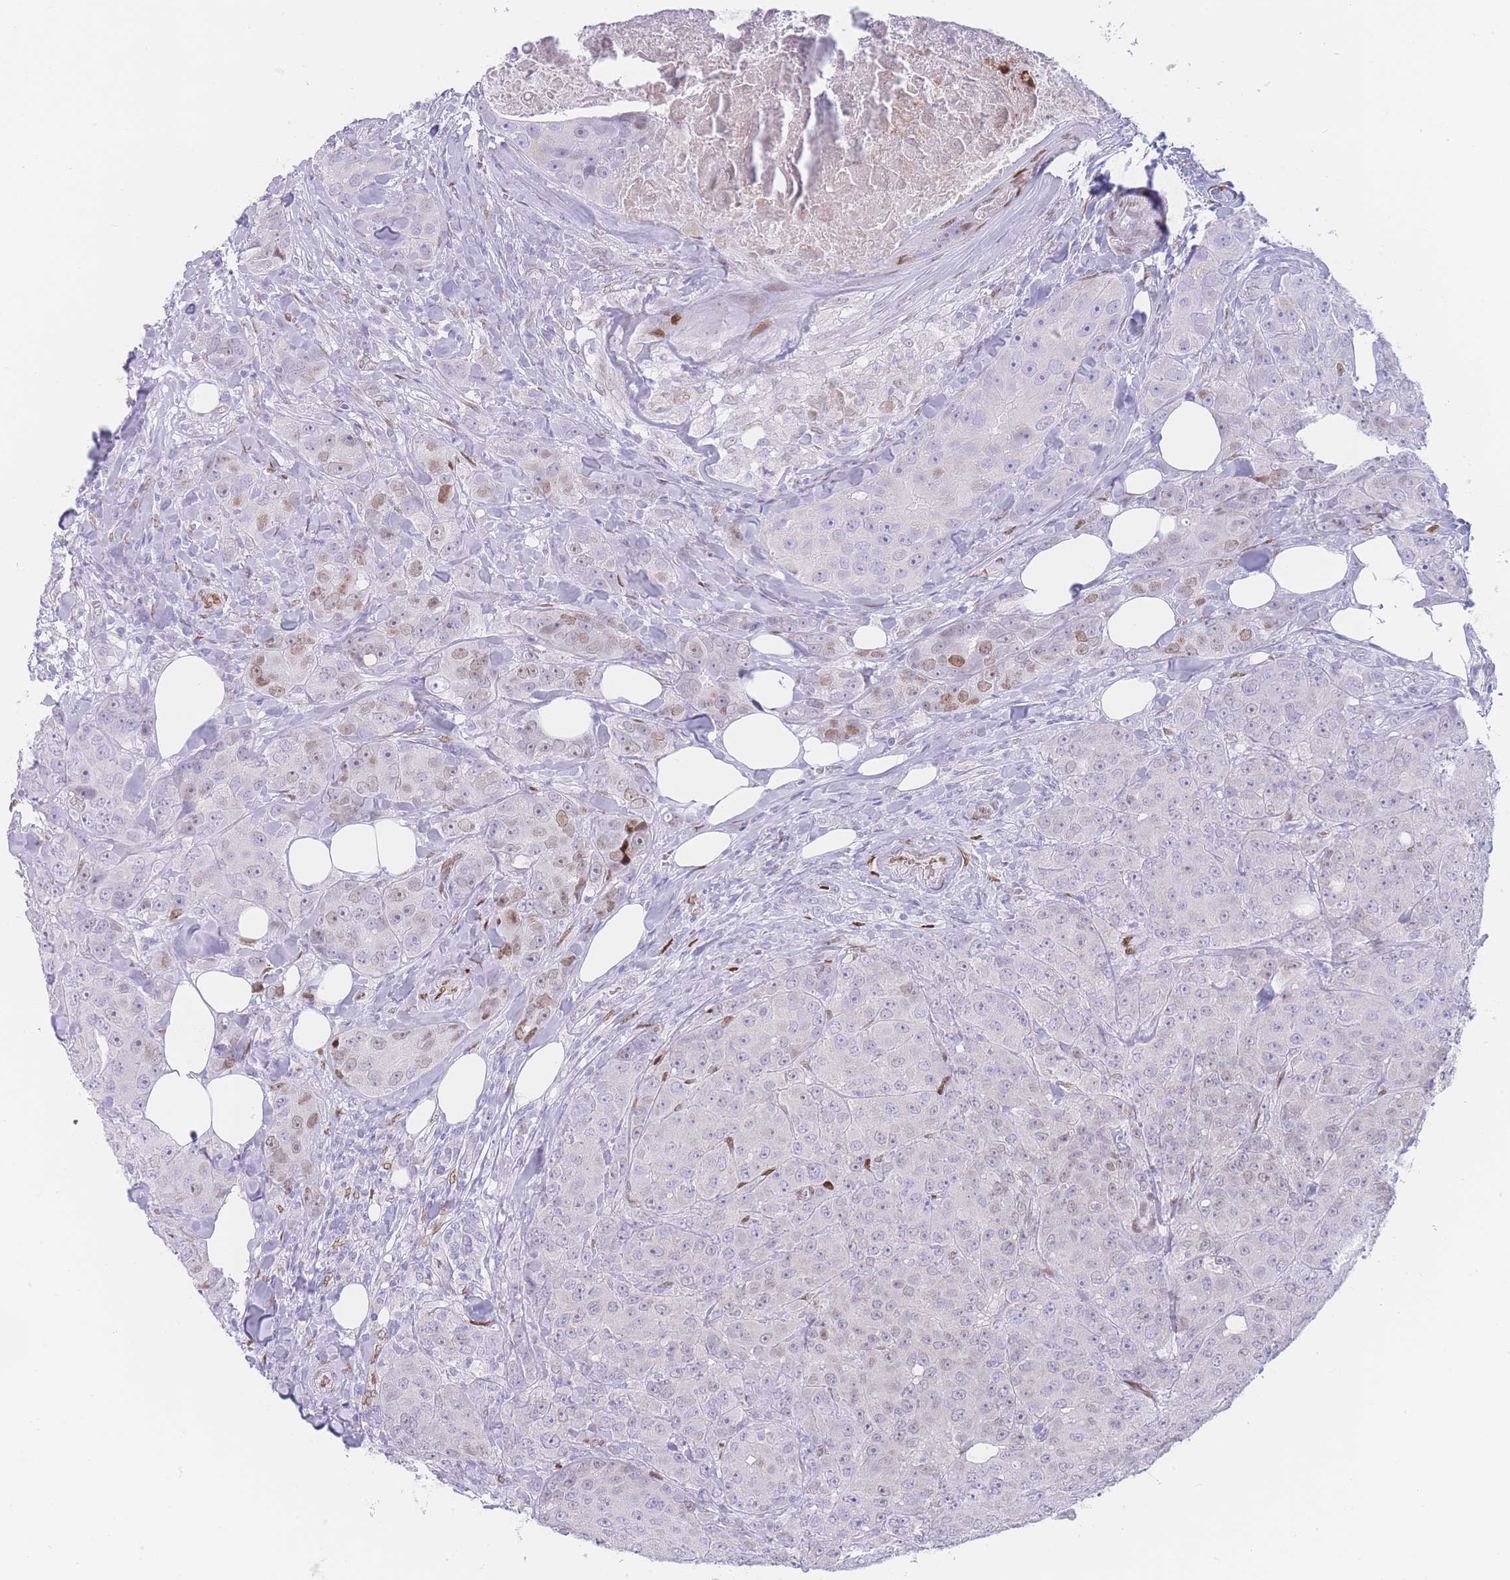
{"staining": {"intensity": "weak", "quantity": "25%-75%", "location": "nuclear"}, "tissue": "breast cancer", "cell_type": "Tumor cells", "image_type": "cancer", "snomed": [{"axis": "morphology", "description": "Duct carcinoma"}, {"axis": "topography", "description": "Breast"}], "caption": "An image of breast cancer stained for a protein reveals weak nuclear brown staining in tumor cells.", "gene": "PSMB5", "patient": {"sex": "female", "age": 43}}